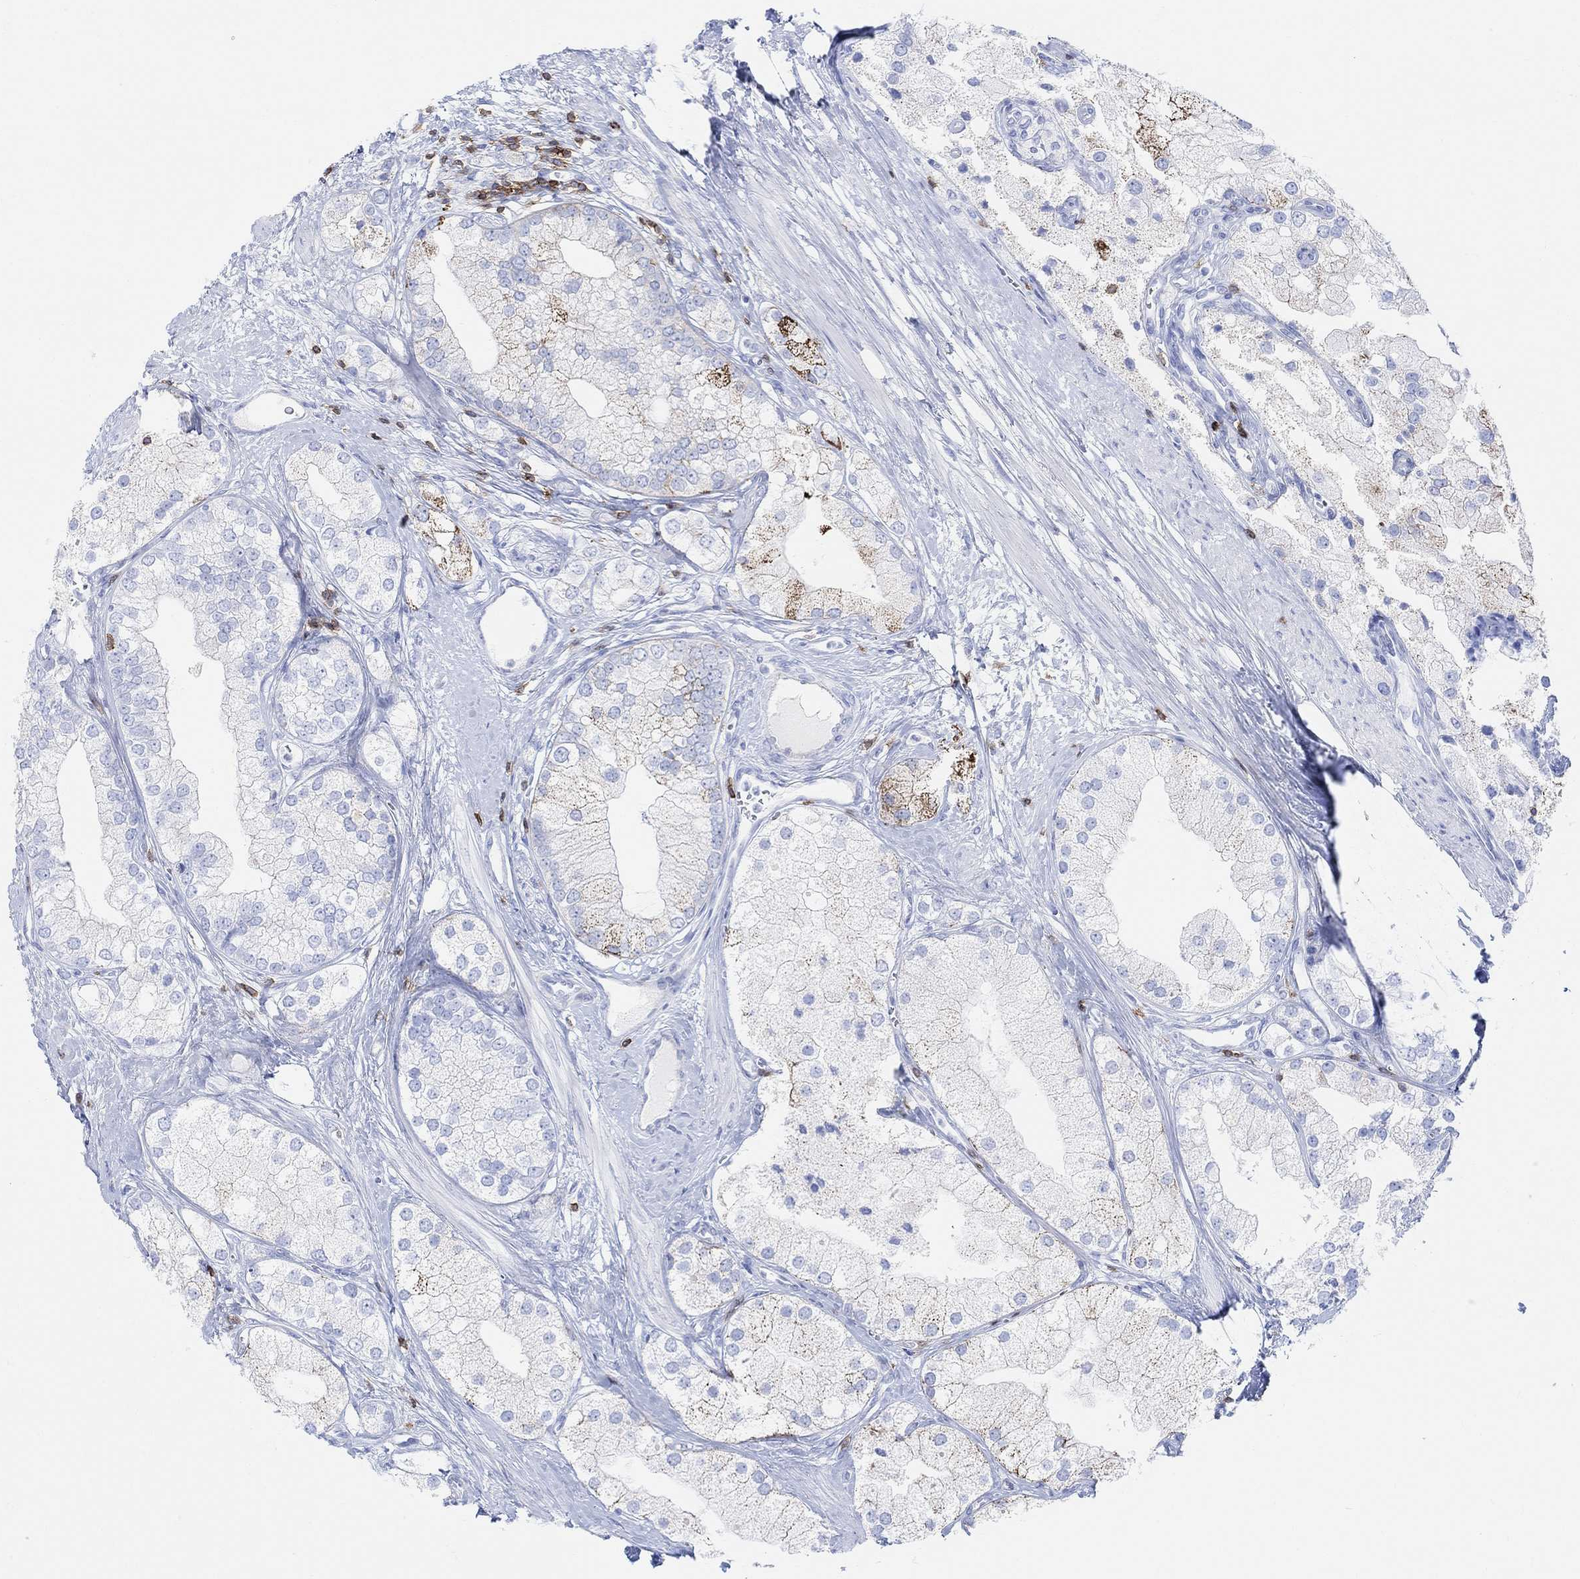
{"staining": {"intensity": "strong", "quantity": "<25%", "location": "cytoplasmic/membranous"}, "tissue": "prostate cancer", "cell_type": "Tumor cells", "image_type": "cancer", "snomed": [{"axis": "morphology", "description": "Adenocarcinoma, NOS"}, {"axis": "topography", "description": "Prostate and seminal vesicle, NOS"}, {"axis": "topography", "description": "Prostate"}], "caption": "Prostate cancer was stained to show a protein in brown. There is medium levels of strong cytoplasmic/membranous positivity in approximately <25% of tumor cells. The staining is performed using DAB (3,3'-diaminobenzidine) brown chromogen to label protein expression. The nuclei are counter-stained blue using hematoxylin.", "gene": "GPR65", "patient": {"sex": "male", "age": 79}}